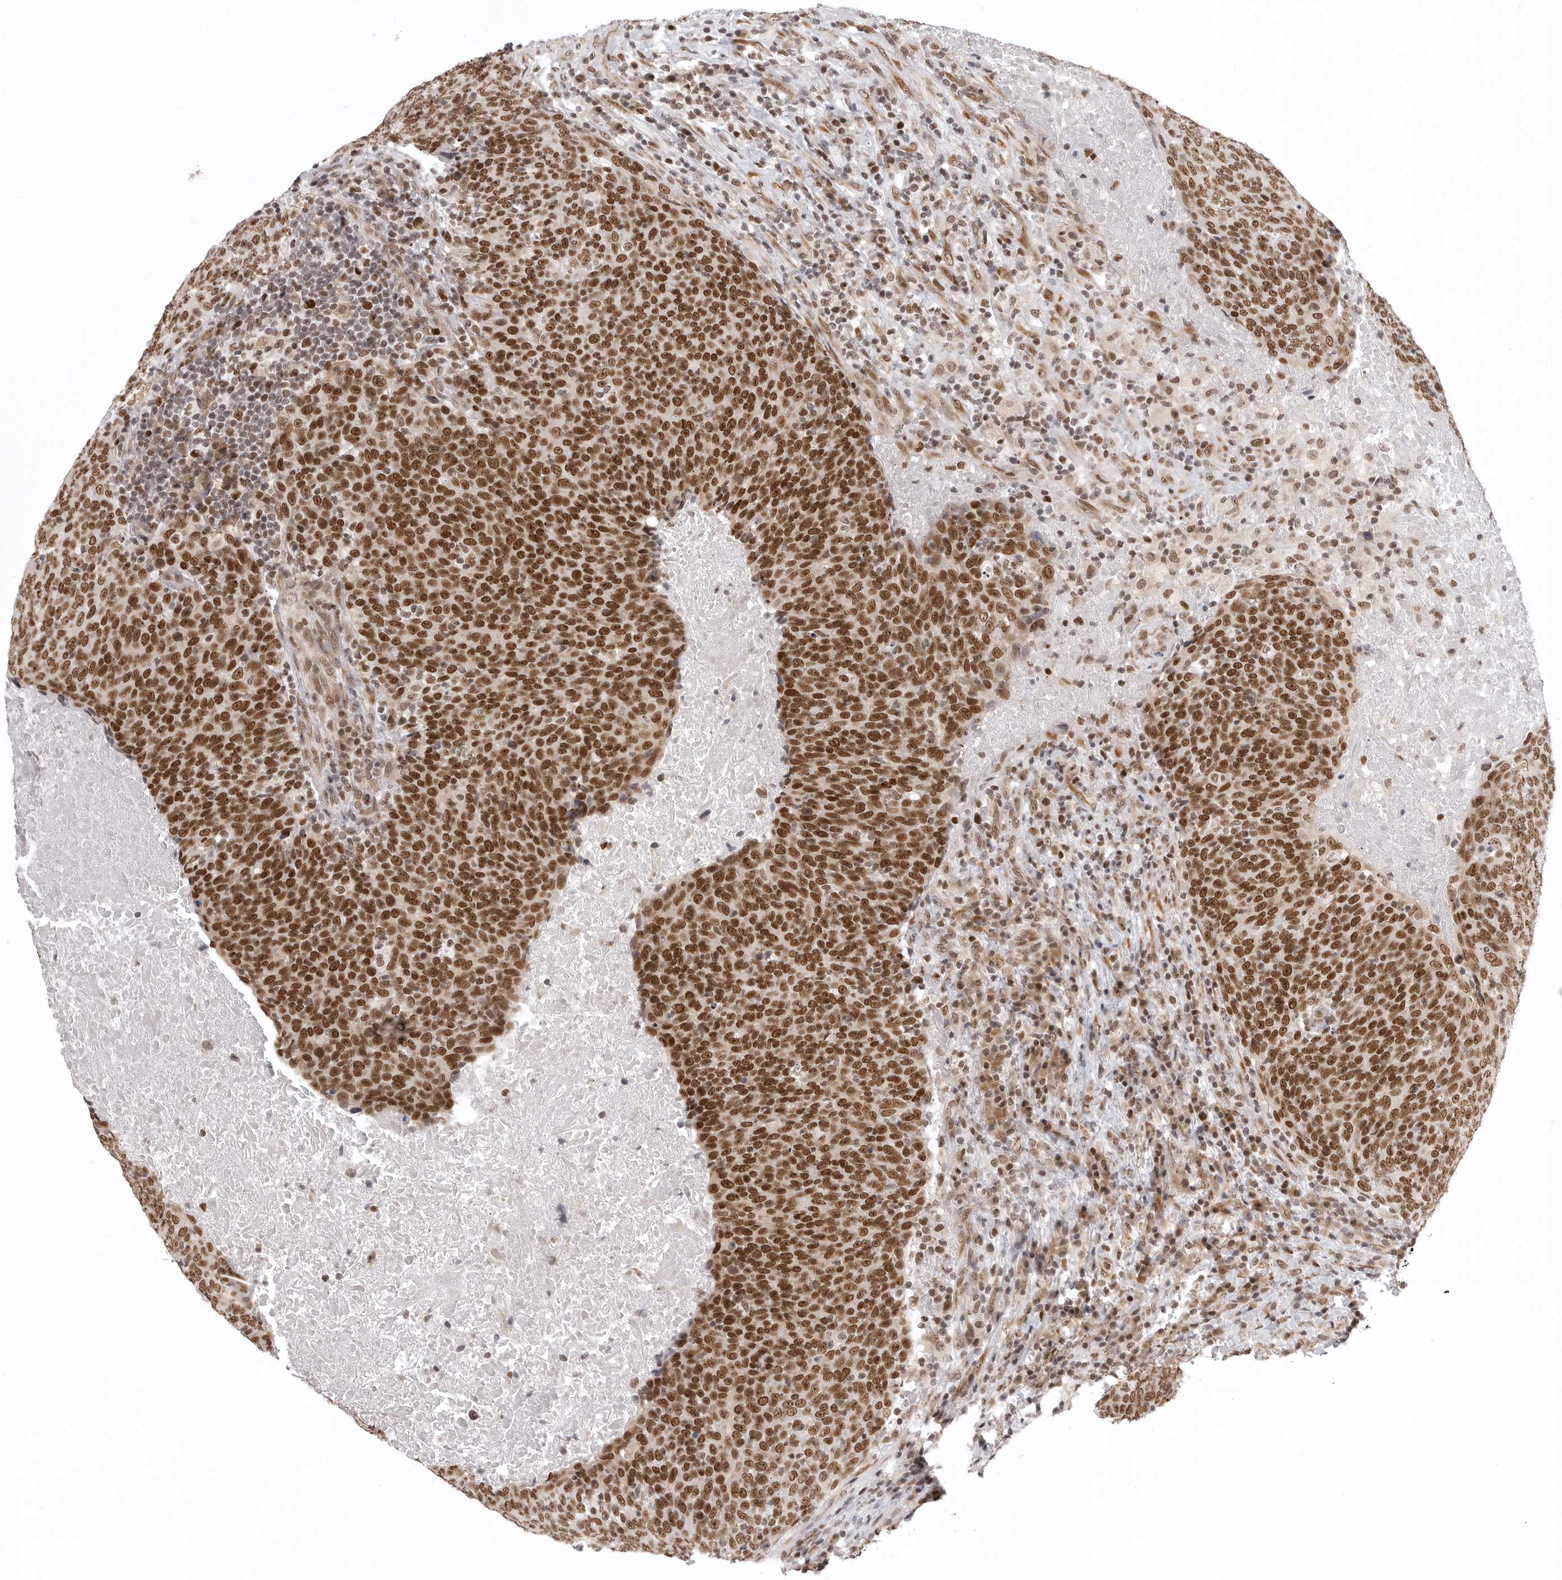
{"staining": {"intensity": "strong", "quantity": ">75%", "location": "nuclear"}, "tissue": "head and neck cancer", "cell_type": "Tumor cells", "image_type": "cancer", "snomed": [{"axis": "morphology", "description": "Squamous cell carcinoma, NOS"}, {"axis": "morphology", "description": "Squamous cell carcinoma, metastatic, NOS"}, {"axis": "topography", "description": "Lymph node"}, {"axis": "topography", "description": "Head-Neck"}], "caption": "Head and neck cancer (metastatic squamous cell carcinoma) tissue reveals strong nuclear positivity in approximately >75% of tumor cells", "gene": "PRDM10", "patient": {"sex": "male", "age": 62}}